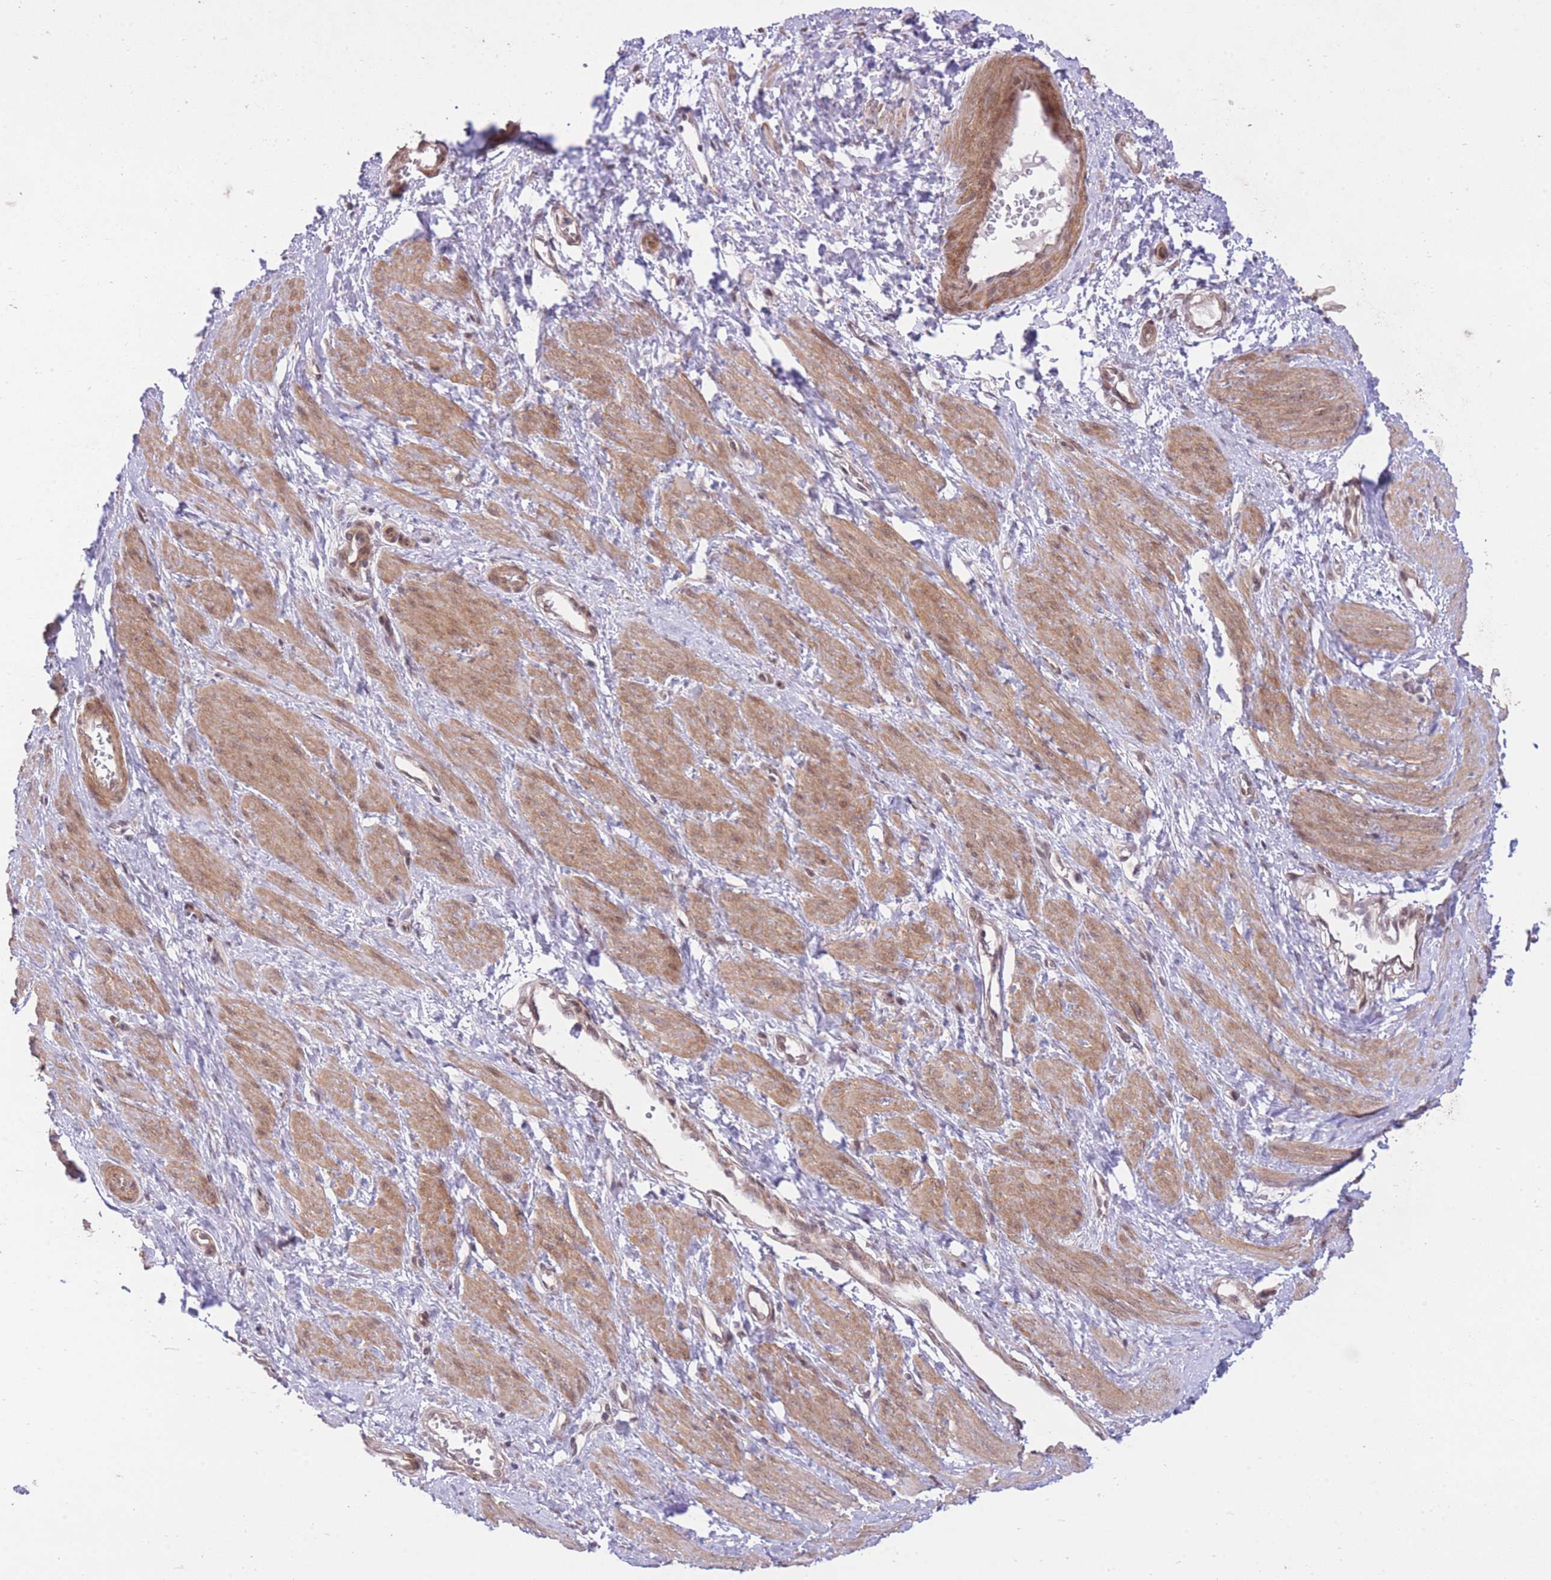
{"staining": {"intensity": "moderate", "quantity": ">75%", "location": "cytoplasmic/membranous"}, "tissue": "smooth muscle", "cell_type": "Smooth muscle cells", "image_type": "normal", "snomed": [{"axis": "morphology", "description": "Normal tissue, NOS"}, {"axis": "topography", "description": "Smooth muscle"}, {"axis": "topography", "description": "Uterus"}], "caption": "IHC (DAB (3,3'-diaminobenzidine)) staining of normal smooth muscle displays moderate cytoplasmic/membranous protein expression in approximately >75% of smooth muscle cells.", "gene": "ELOA2", "patient": {"sex": "female", "age": 39}}